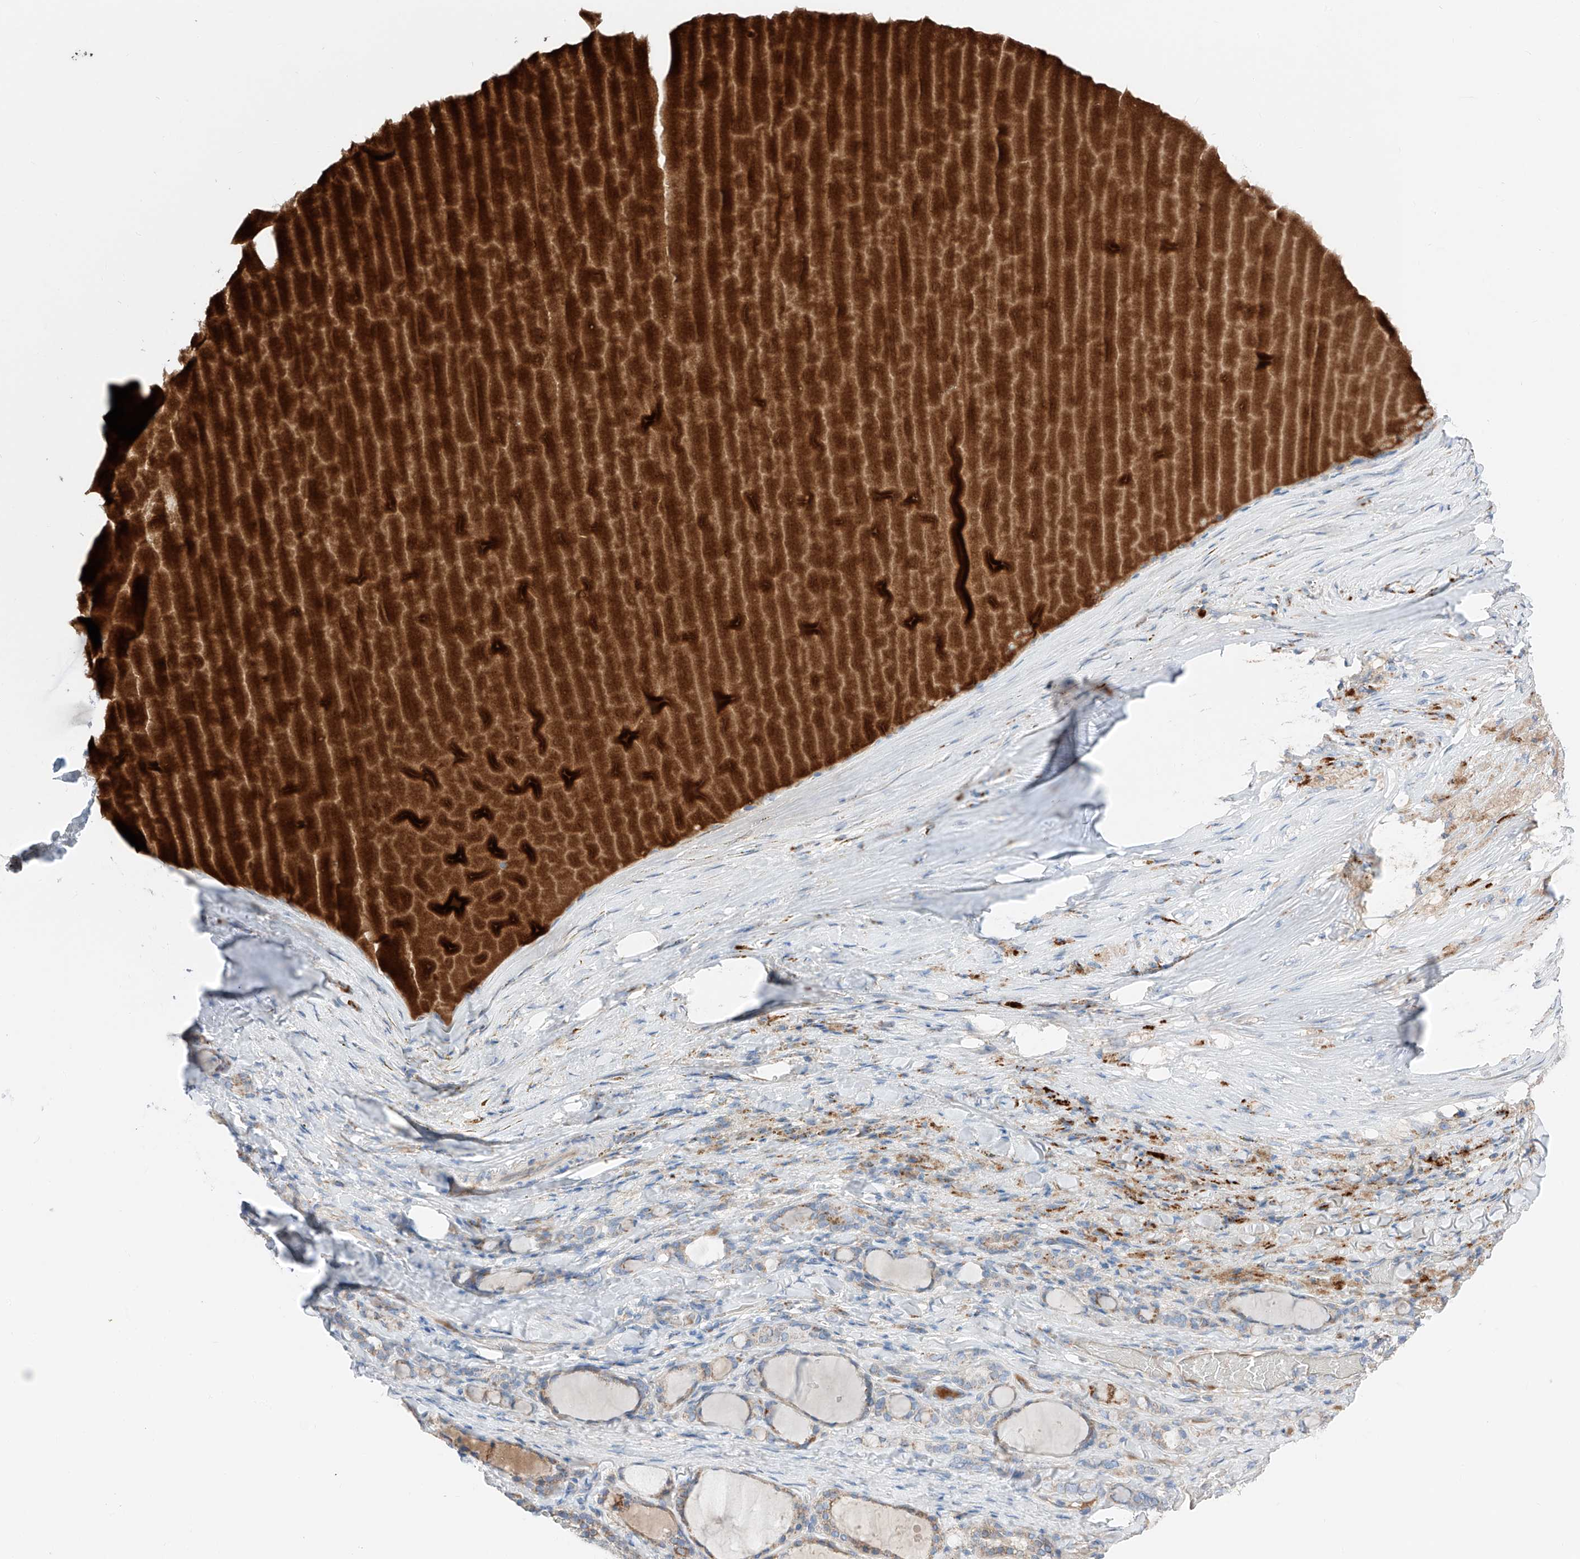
{"staining": {"intensity": "moderate", "quantity": "25%-75%", "location": "cytoplasmic/membranous"}, "tissue": "thyroid gland", "cell_type": "Glandular cells", "image_type": "normal", "snomed": [{"axis": "morphology", "description": "Normal tissue, NOS"}, {"axis": "topography", "description": "Thyroid gland"}], "caption": "Protein expression analysis of normal thyroid gland reveals moderate cytoplasmic/membranous expression in about 25%-75% of glandular cells.", "gene": "MRAP", "patient": {"sex": "female", "age": 22}}